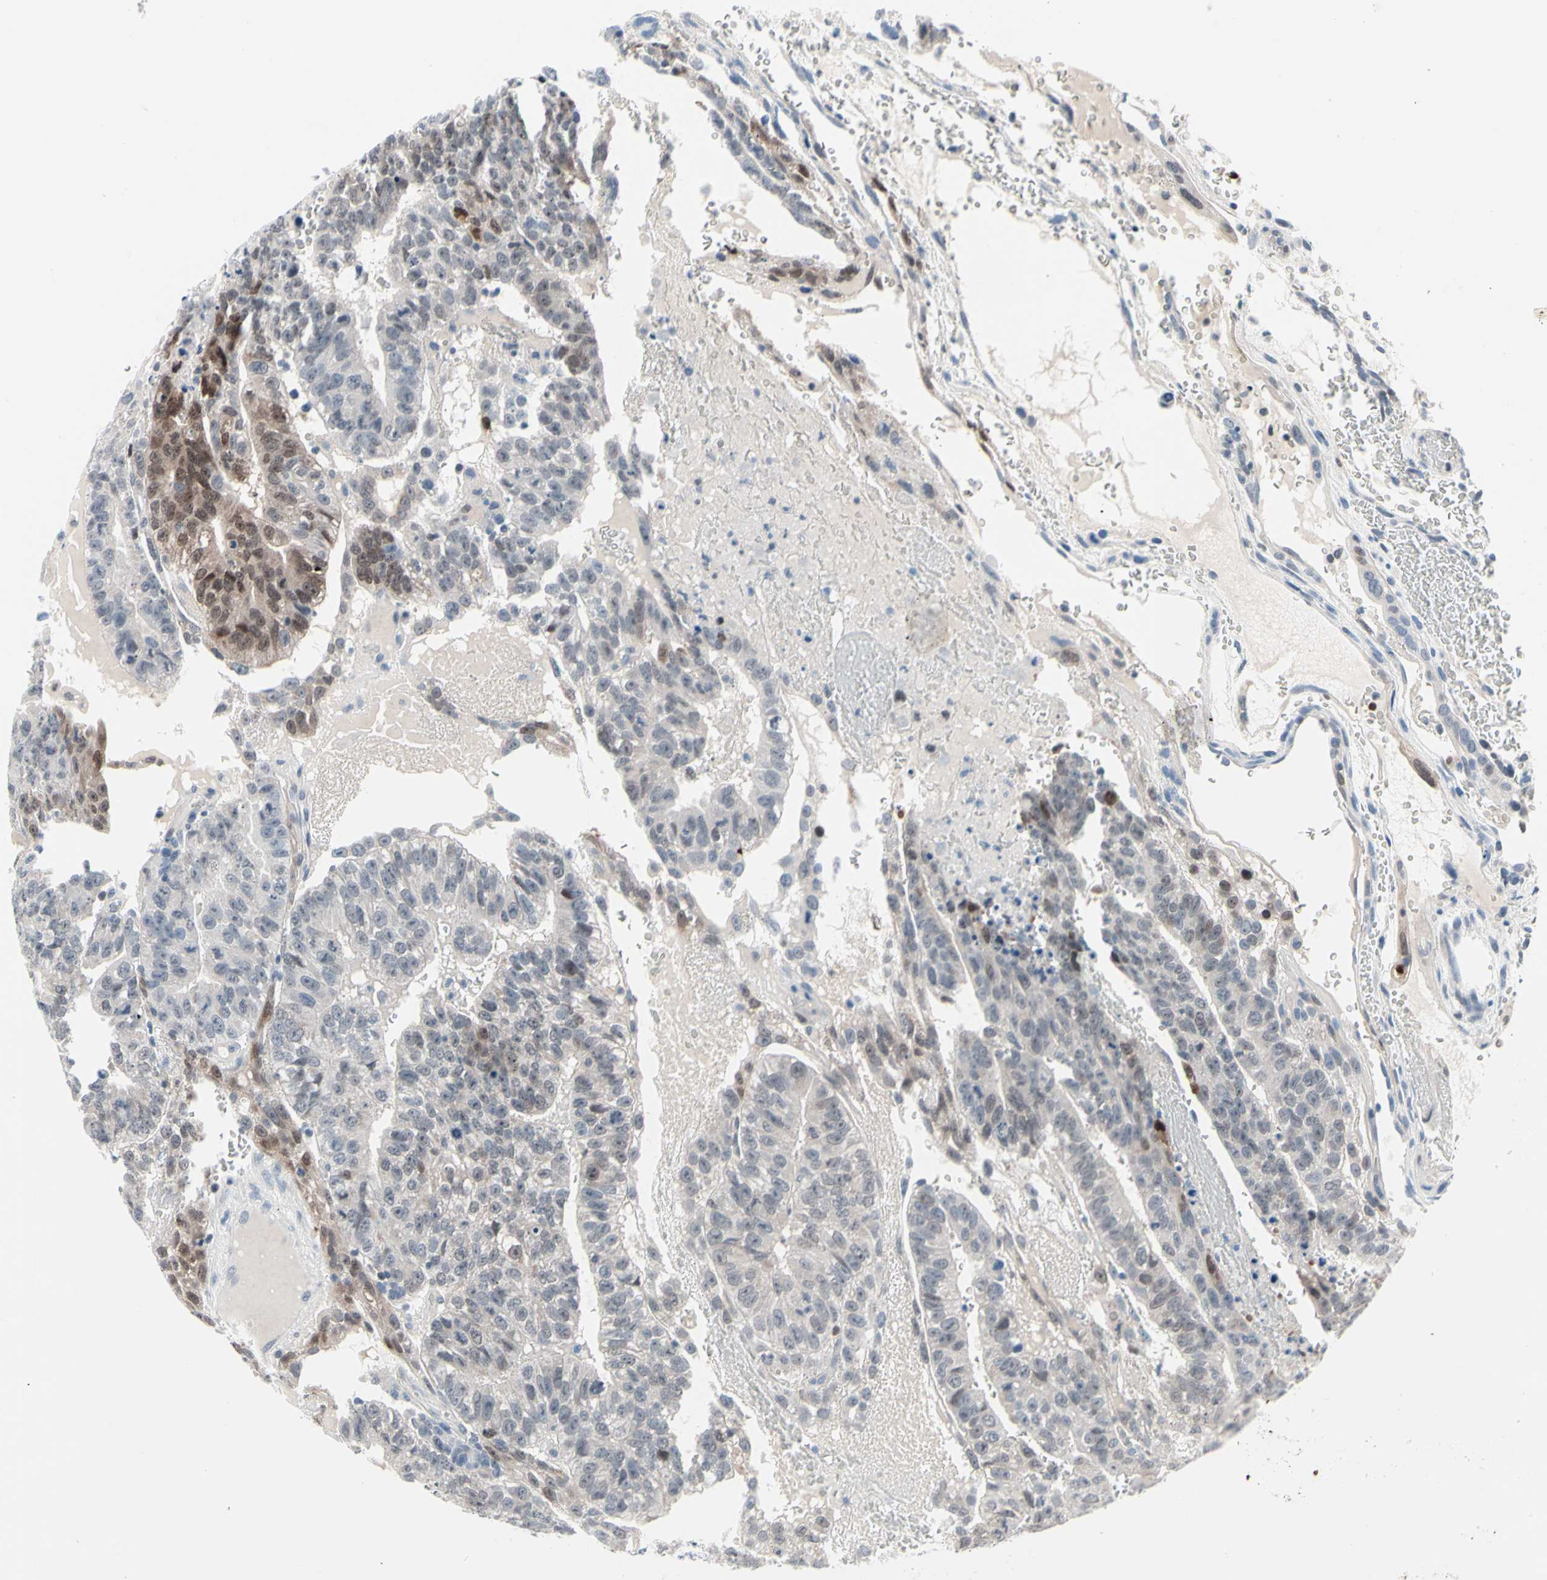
{"staining": {"intensity": "moderate", "quantity": "<25%", "location": "cytoplasmic/membranous,nuclear"}, "tissue": "testis cancer", "cell_type": "Tumor cells", "image_type": "cancer", "snomed": [{"axis": "morphology", "description": "Seminoma, NOS"}, {"axis": "morphology", "description": "Carcinoma, Embryonal, NOS"}, {"axis": "topography", "description": "Testis"}], "caption": "IHC micrograph of neoplastic tissue: human testis embryonal carcinoma stained using immunohistochemistry (IHC) reveals low levels of moderate protein expression localized specifically in the cytoplasmic/membranous and nuclear of tumor cells, appearing as a cytoplasmic/membranous and nuclear brown color.", "gene": "TXN", "patient": {"sex": "male", "age": 52}}